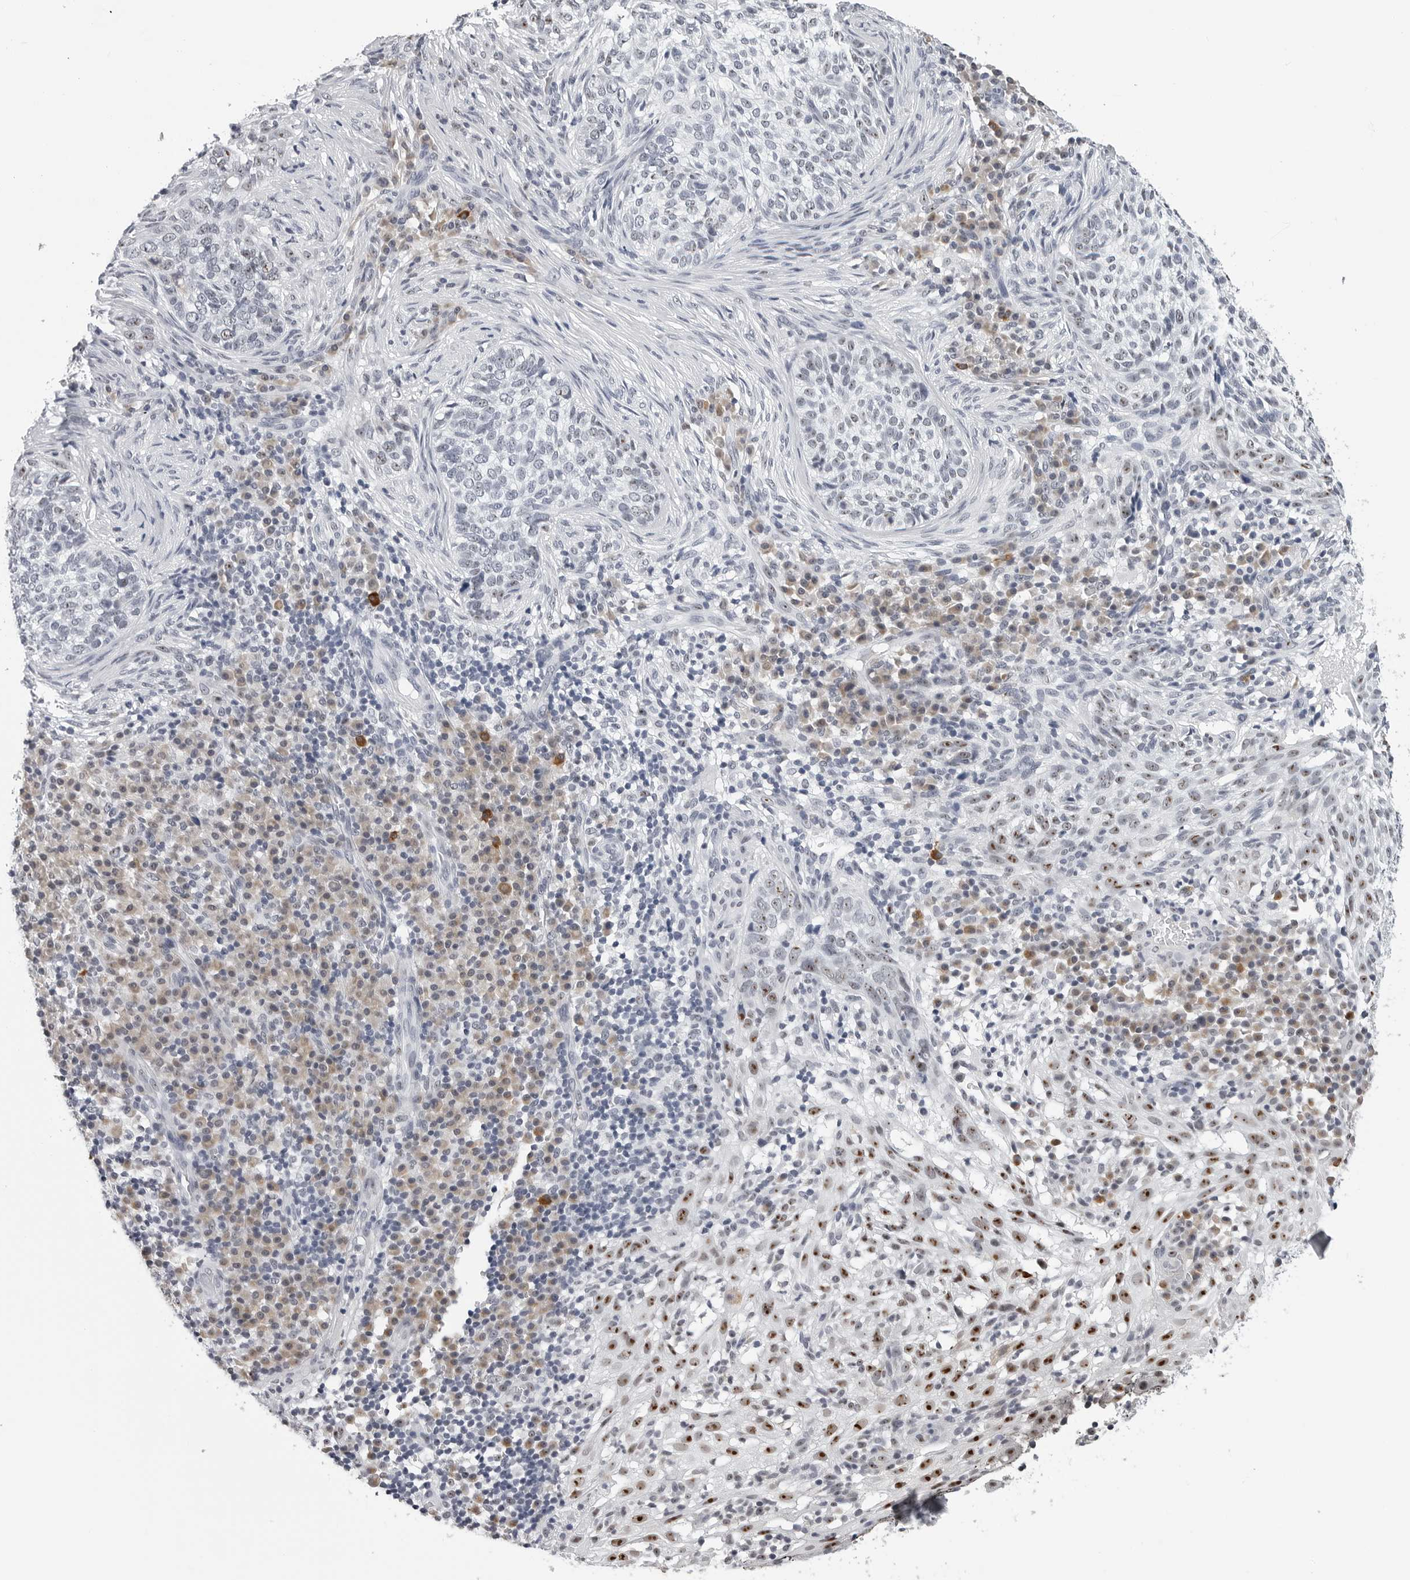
{"staining": {"intensity": "strong", "quantity": "<25%", "location": "nuclear"}, "tissue": "skin cancer", "cell_type": "Tumor cells", "image_type": "cancer", "snomed": [{"axis": "morphology", "description": "Basal cell carcinoma"}, {"axis": "topography", "description": "Skin"}], "caption": "Protein positivity by immunohistochemistry reveals strong nuclear expression in approximately <25% of tumor cells in skin cancer. The protein is stained brown, and the nuclei are stained in blue (DAB IHC with brightfield microscopy, high magnification).", "gene": "GNL2", "patient": {"sex": "female", "age": 64}}